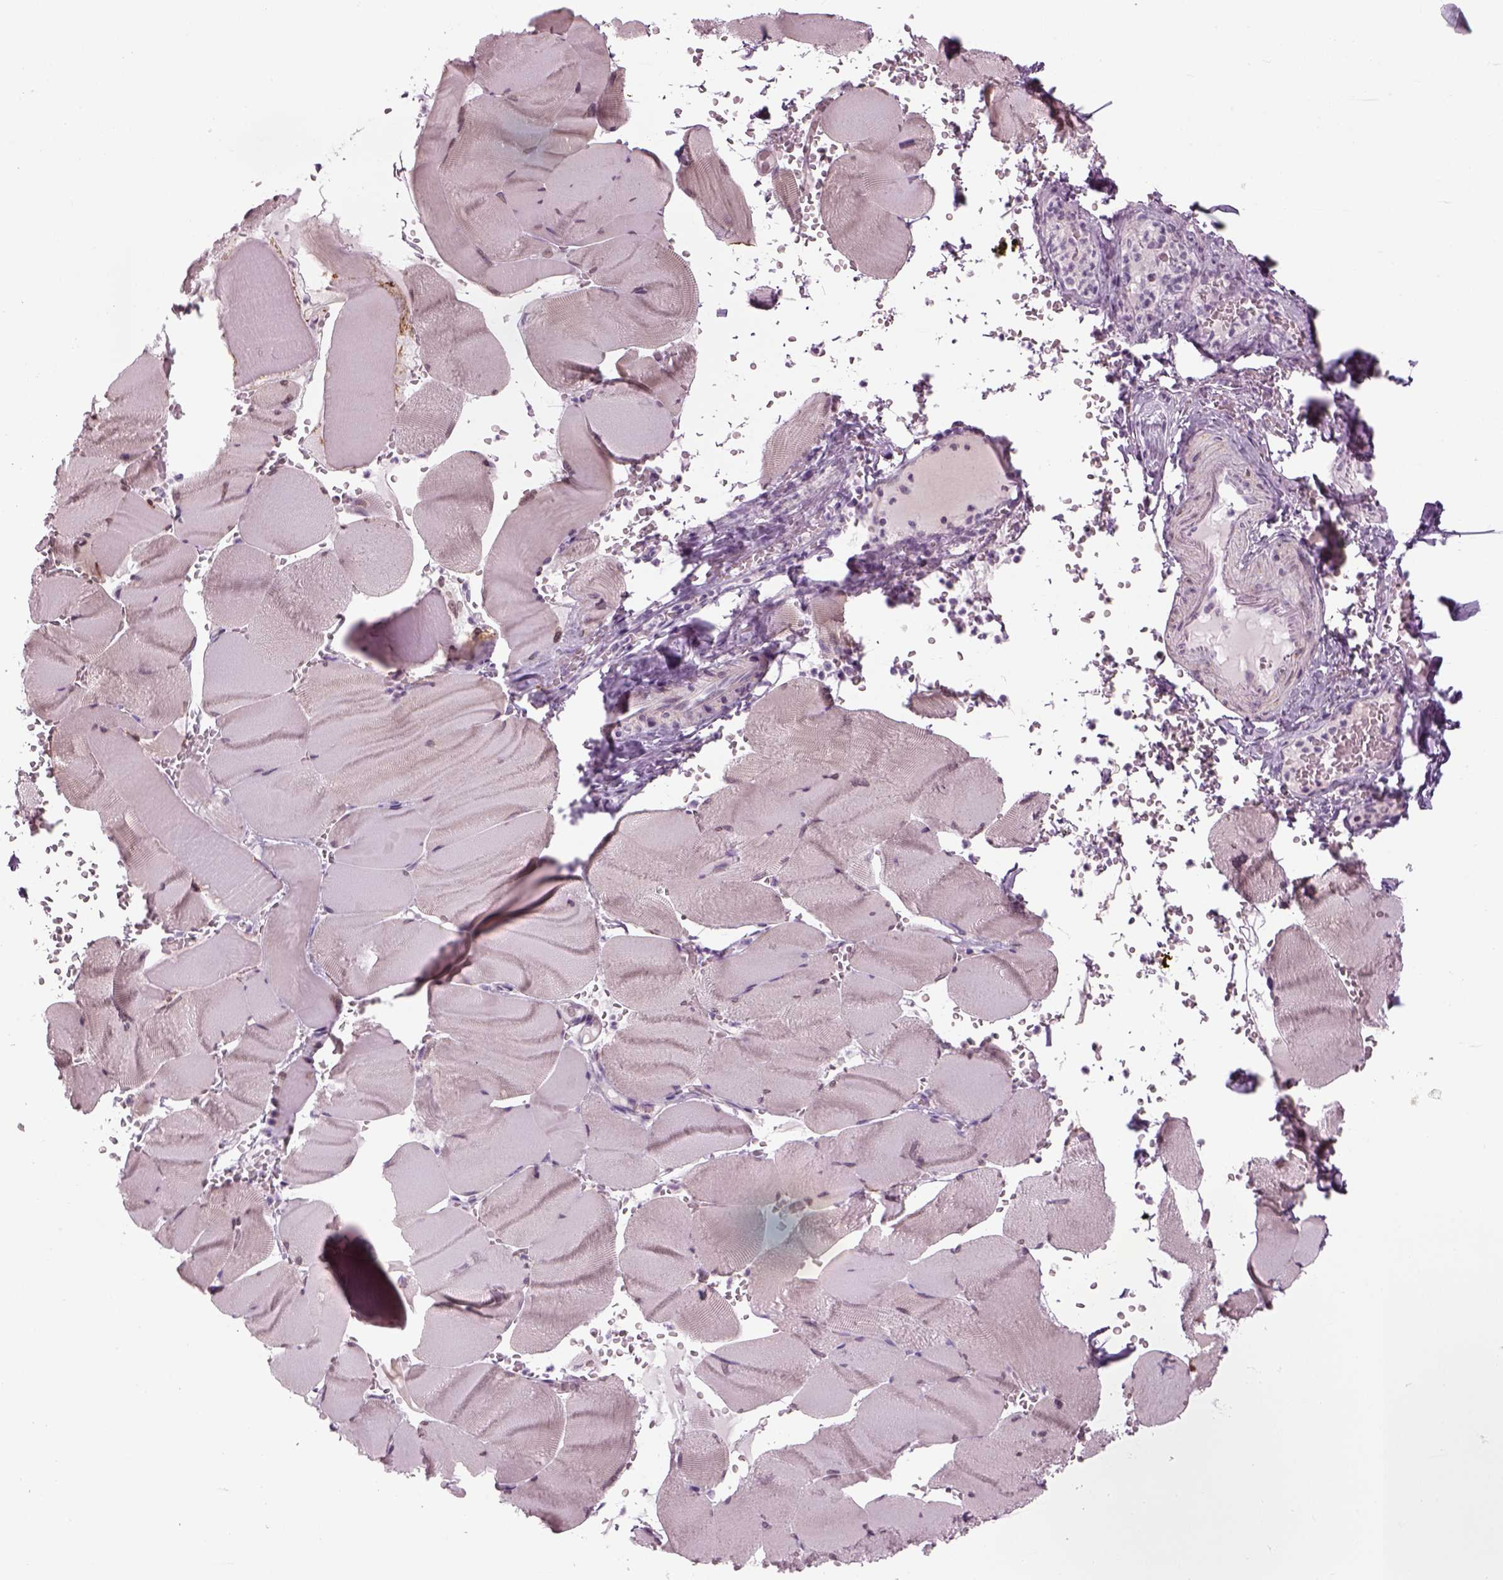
{"staining": {"intensity": "negative", "quantity": "none", "location": "none"}, "tissue": "skeletal muscle", "cell_type": "Myocytes", "image_type": "normal", "snomed": [{"axis": "morphology", "description": "Normal tissue, NOS"}, {"axis": "topography", "description": "Skeletal muscle"}], "caption": "Protein analysis of unremarkable skeletal muscle displays no significant staining in myocytes. The staining is performed using DAB brown chromogen with nuclei counter-stained in using hematoxylin.", "gene": "LRRIQ3", "patient": {"sex": "male", "age": 56}}